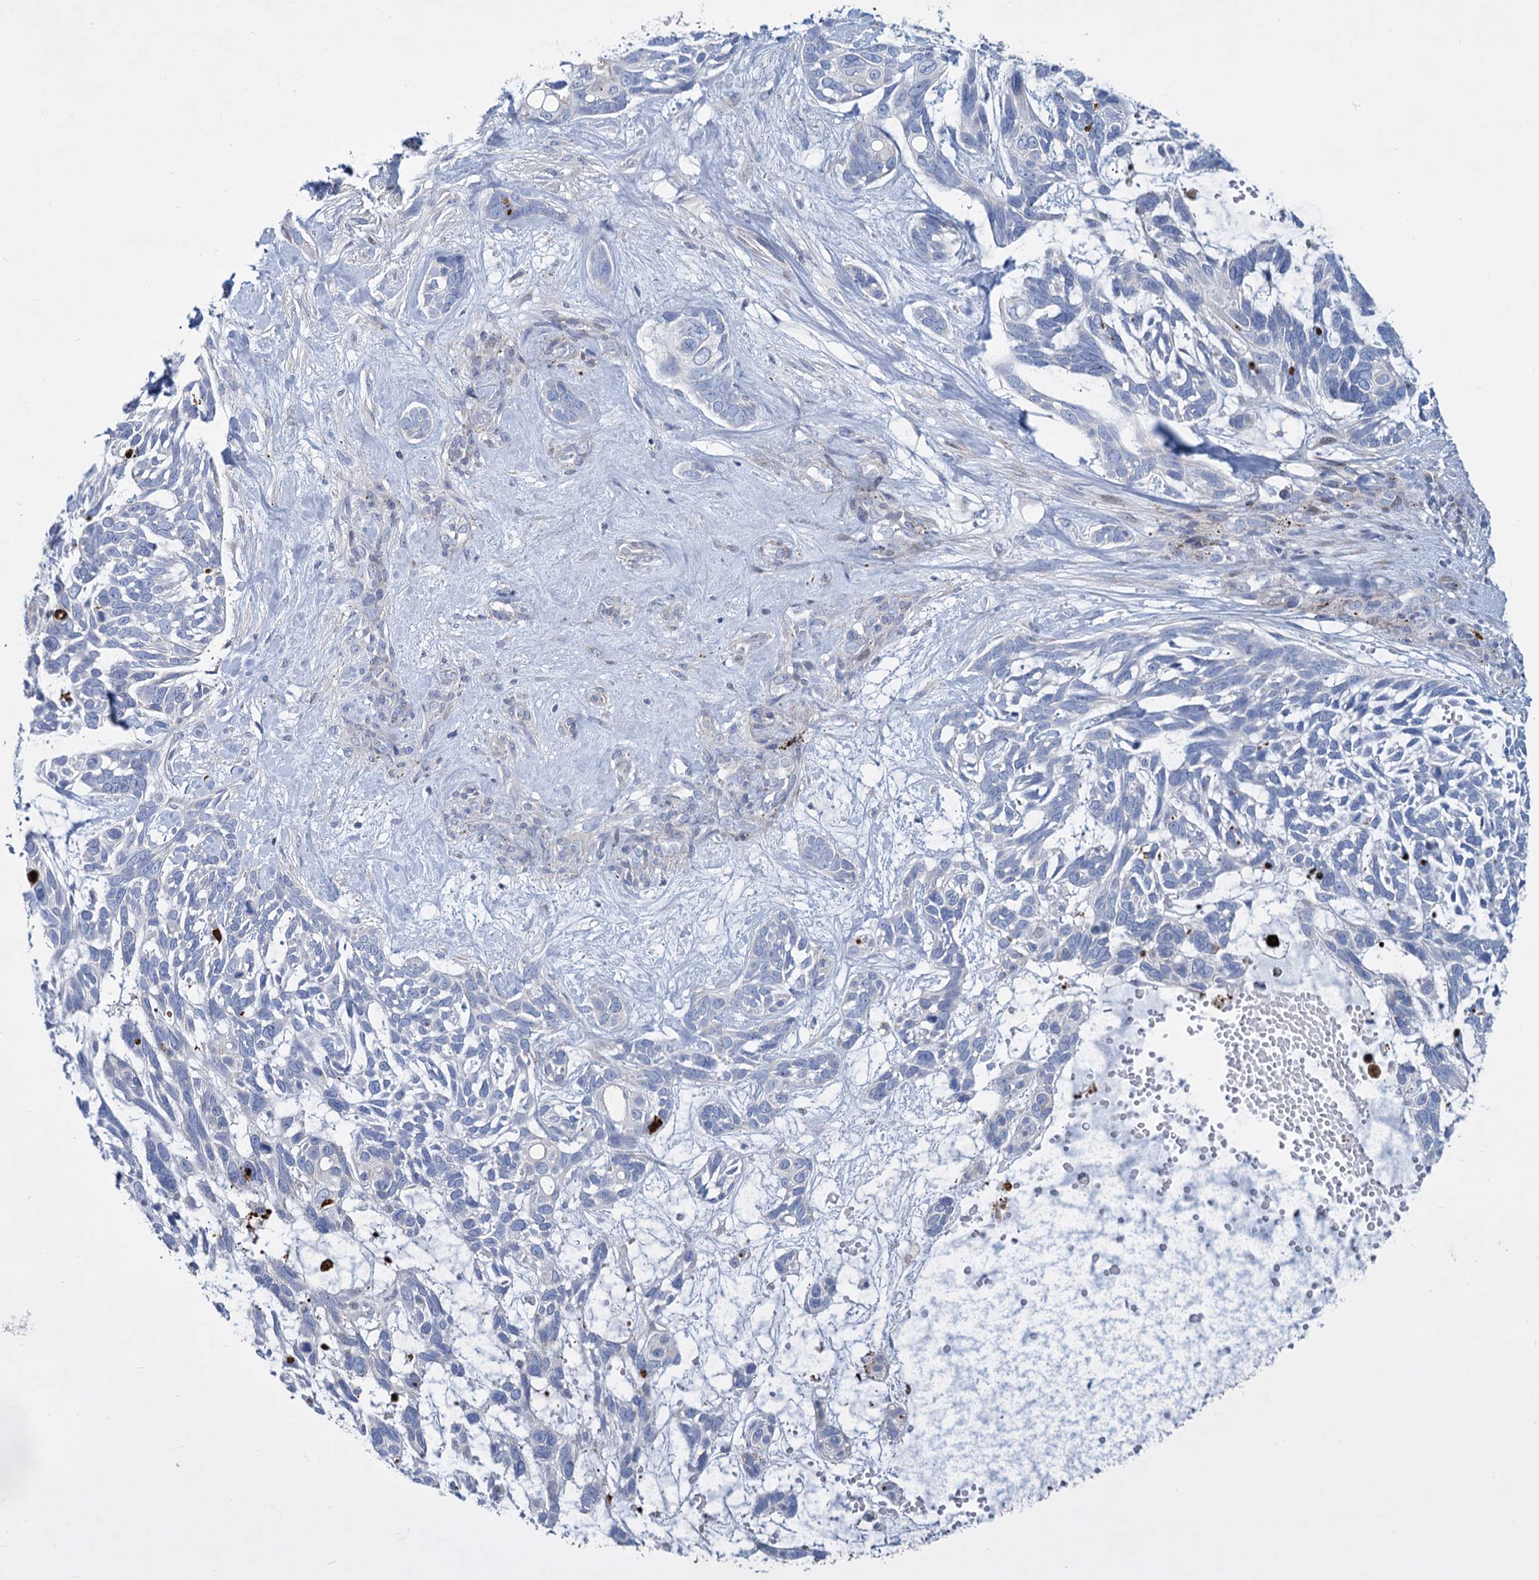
{"staining": {"intensity": "negative", "quantity": "none", "location": "none"}, "tissue": "skin cancer", "cell_type": "Tumor cells", "image_type": "cancer", "snomed": [{"axis": "morphology", "description": "Basal cell carcinoma"}, {"axis": "topography", "description": "Skin"}], "caption": "Skin cancer (basal cell carcinoma) stained for a protein using immunohistochemistry reveals no expression tumor cells.", "gene": "TRIM77", "patient": {"sex": "male", "age": 88}}